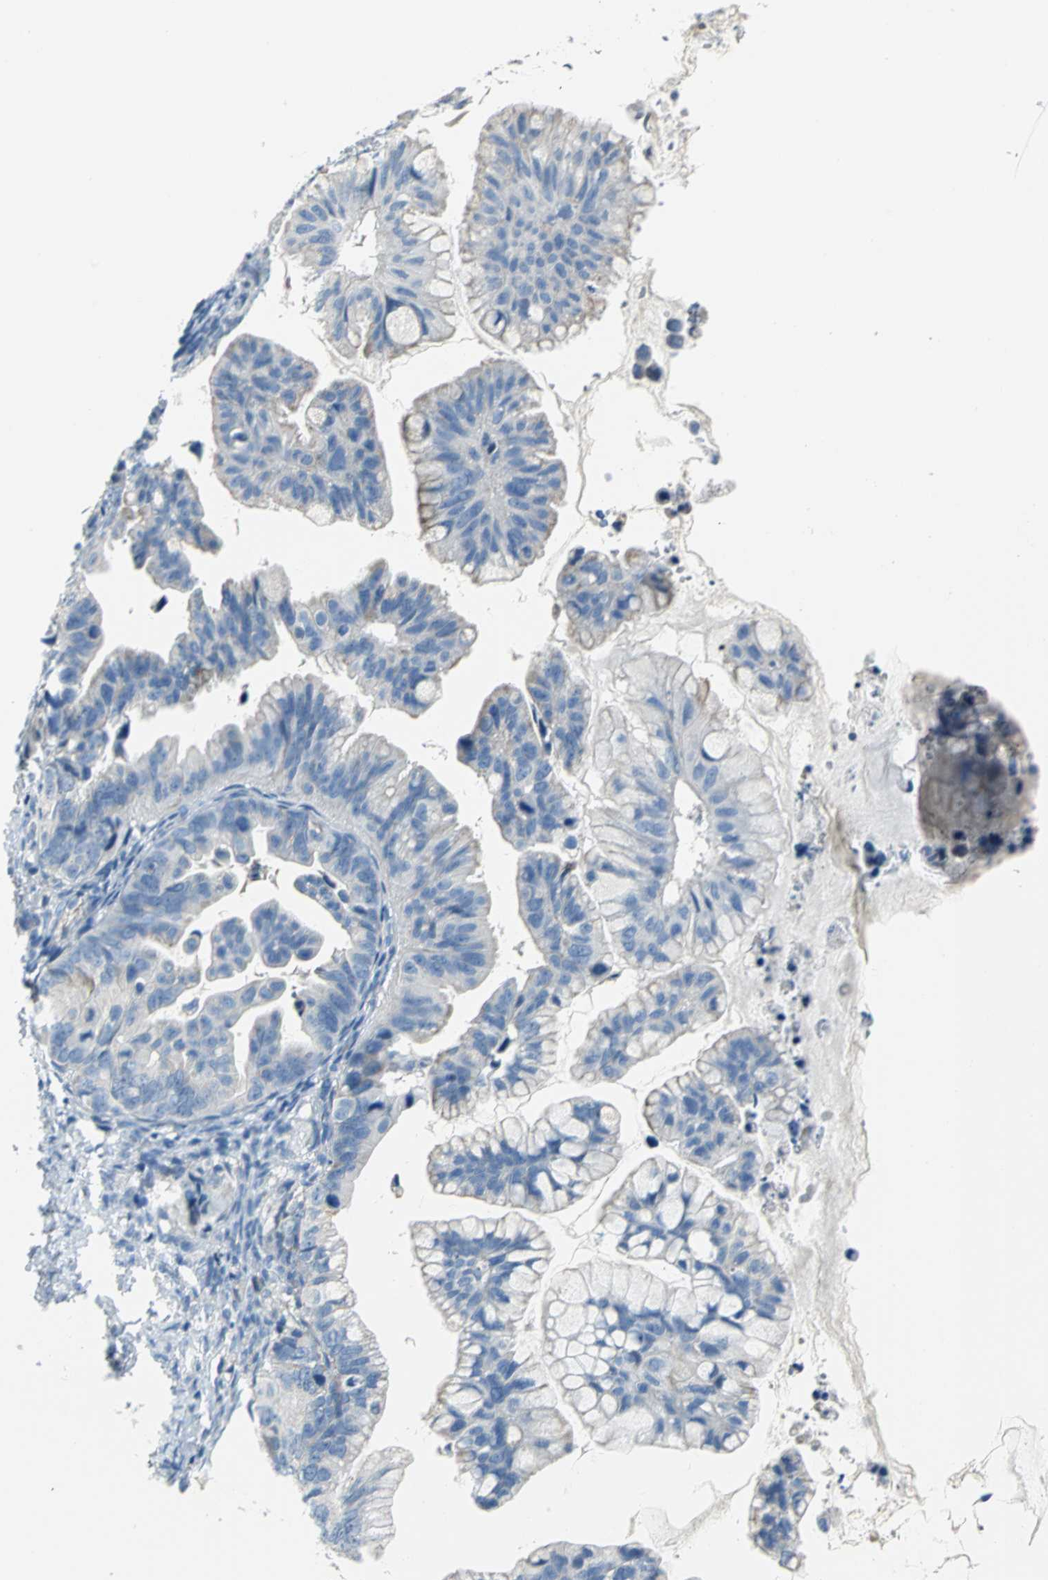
{"staining": {"intensity": "negative", "quantity": "none", "location": "none"}, "tissue": "ovarian cancer", "cell_type": "Tumor cells", "image_type": "cancer", "snomed": [{"axis": "morphology", "description": "Cystadenocarcinoma, mucinous, NOS"}, {"axis": "topography", "description": "Ovary"}], "caption": "DAB (3,3'-diaminobenzidine) immunohistochemical staining of ovarian mucinous cystadenocarcinoma shows no significant staining in tumor cells.", "gene": "ALOX15", "patient": {"sex": "female", "age": 36}}